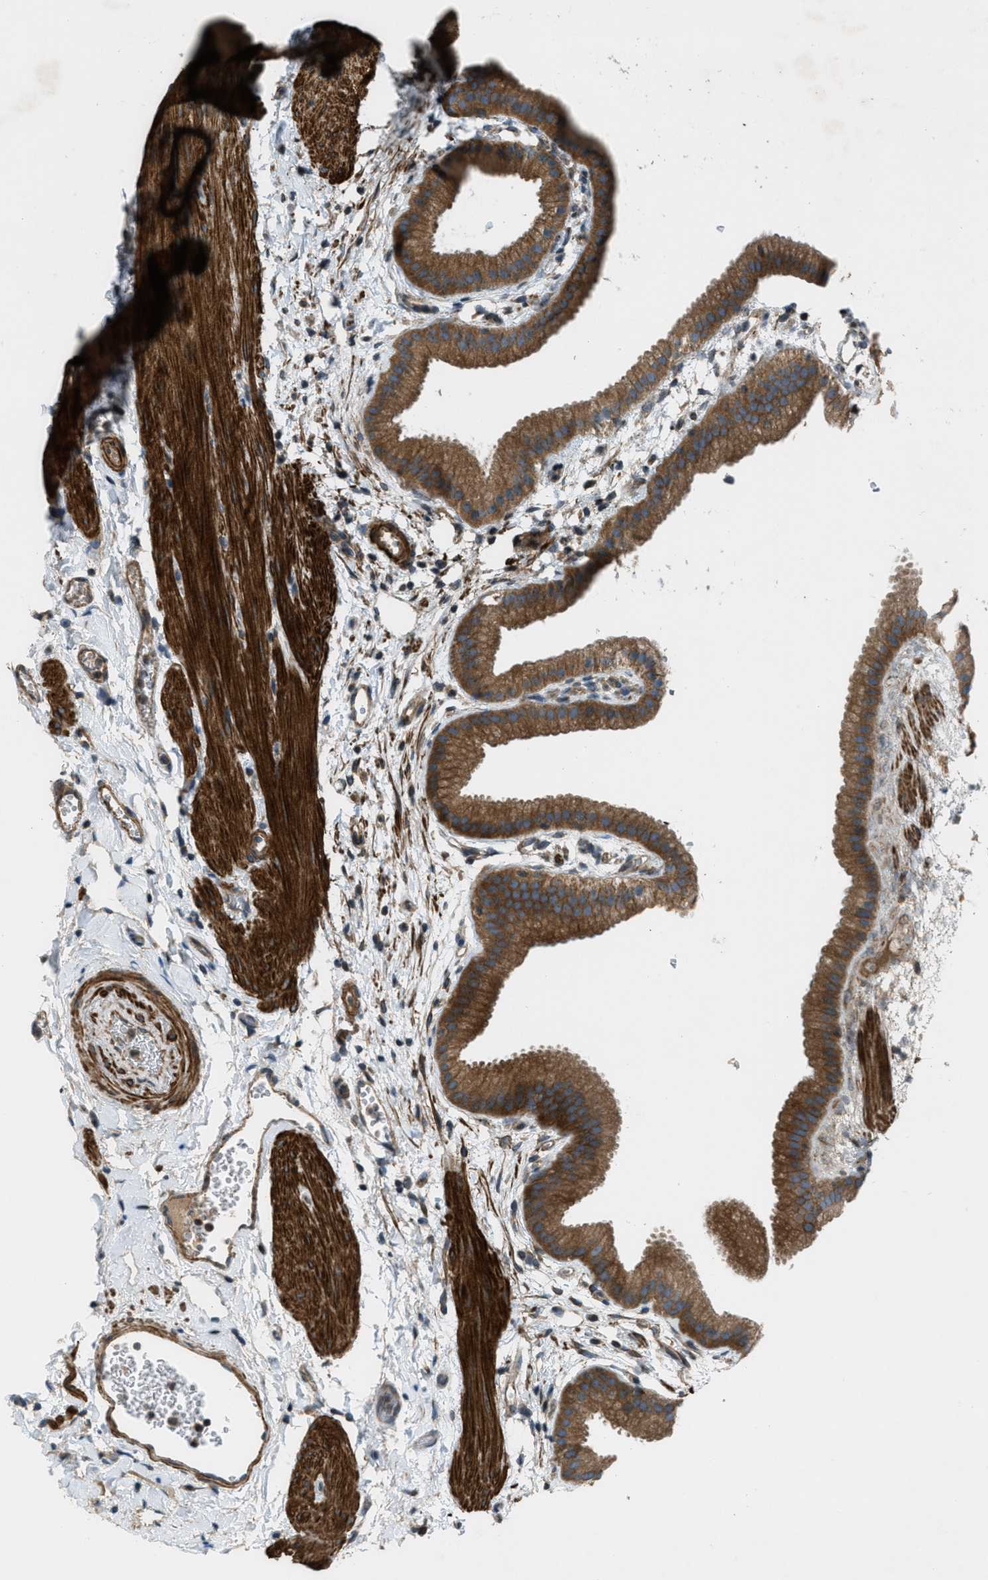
{"staining": {"intensity": "strong", "quantity": ">75%", "location": "cytoplasmic/membranous"}, "tissue": "gallbladder", "cell_type": "Glandular cells", "image_type": "normal", "snomed": [{"axis": "morphology", "description": "Normal tissue, NOS"}, {"axis": "topography", "description": "Gallbladder"}], "caption": "Immunohistochemical staining of unremarkable gallbladder reveals strong cytoplasmic/membranous protein expression in about >75% of glandular cells. The staining was performed using DAB to visualize the protein expression in brown, while the nuclei were stained in blue with hematoxylin (Magnification: 20x).", "gene": "VEZT", "patient": {"sex": "female", "age": 64}}